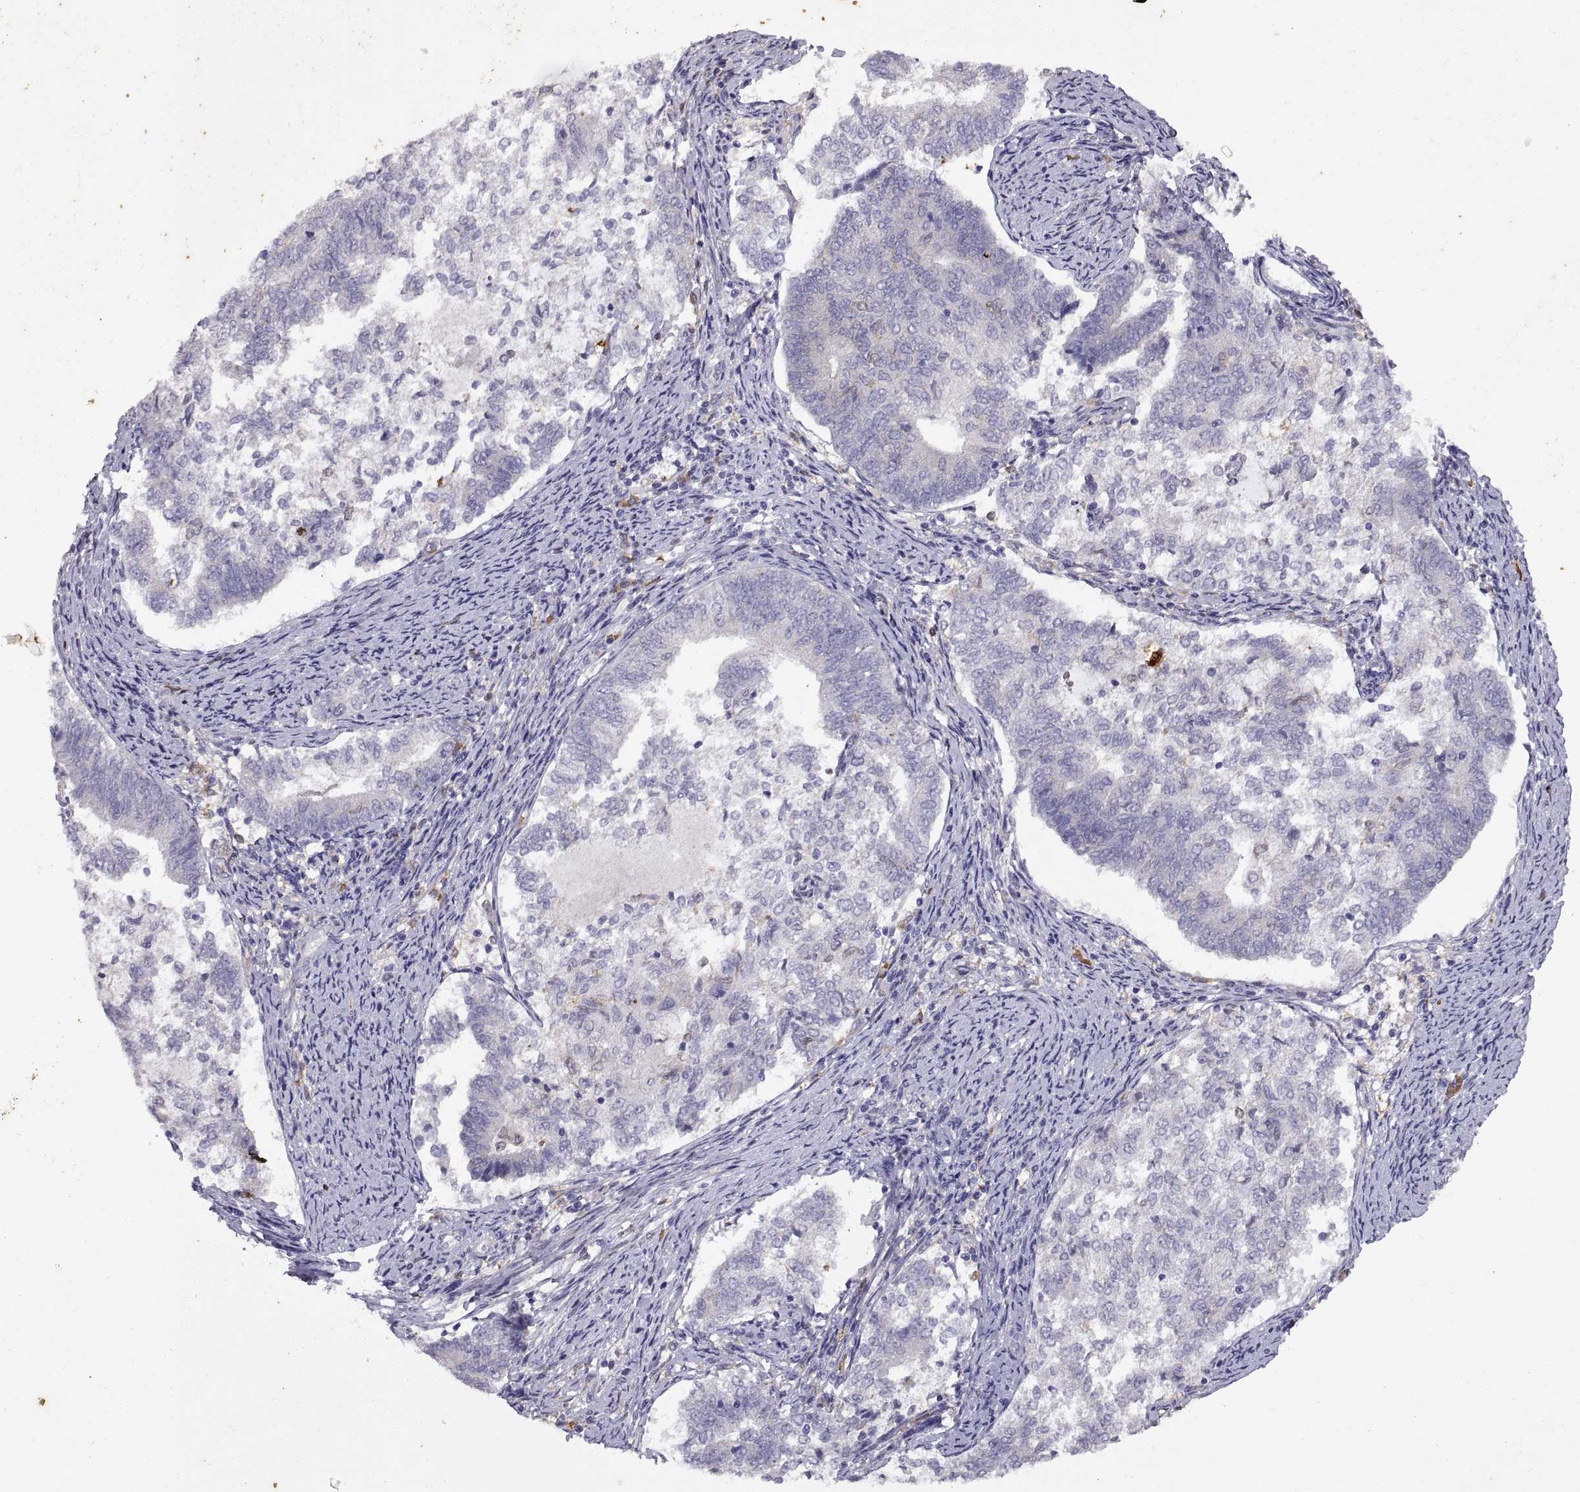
{"staining": {"intensity": "negative", "quantity": "none", "location": "none"}, "tissue": "endometrial cancer", "cell_type": "Tumor cells", "image_type": "cancer", "snomed": [{"axis": "morphology", "description": "Adenocarcinoma, NOS"}, {"axis": "topography", "description": "Endometrium"}], "caption": "Endometrial cancer (adenocarcinoma) was stained to show a protein in brown. There is no significant positivity in tumor cells.", "gene": "DOK3", "patient": {"sex": "female", "age": 65}}